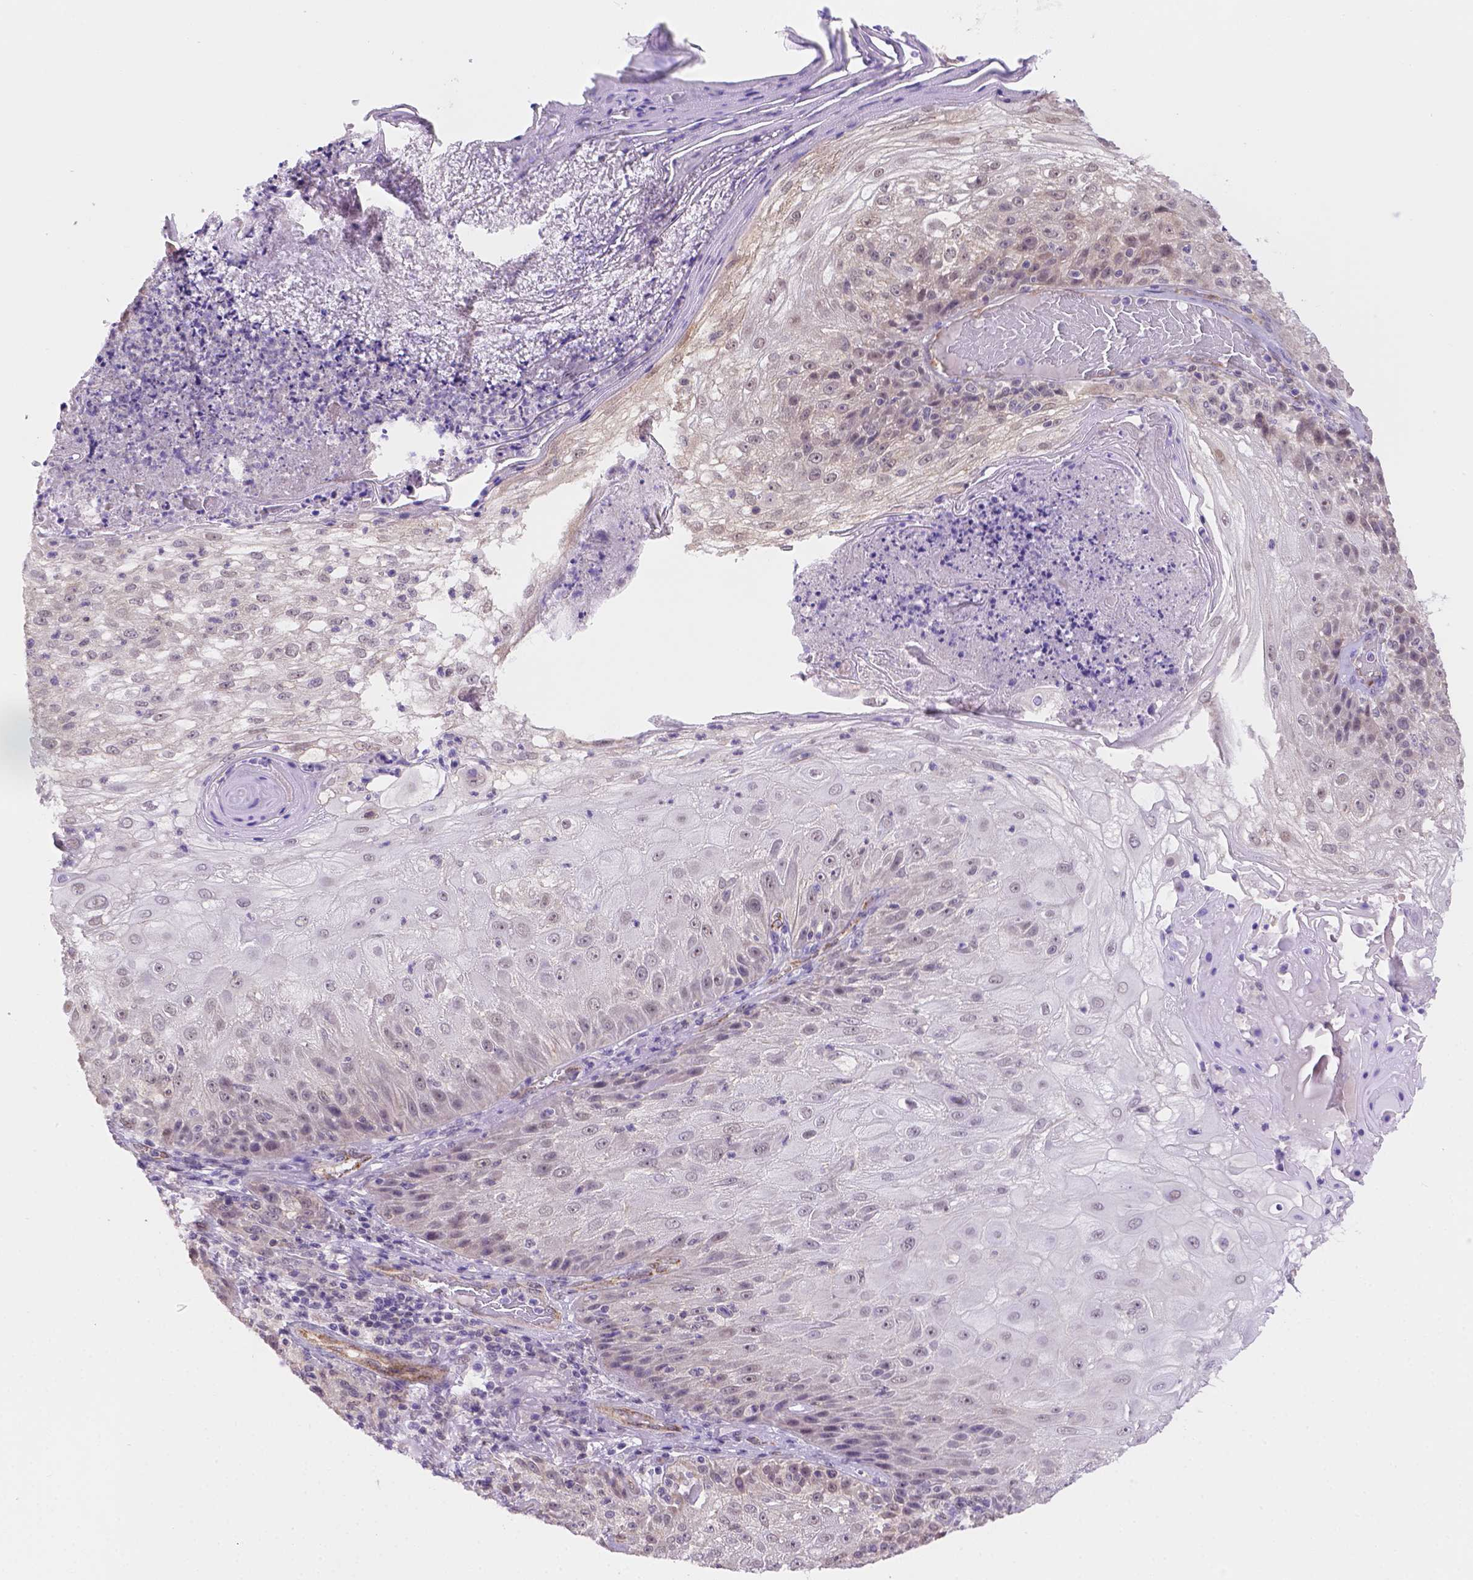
{"staining": {"intensity": "negative", "quantity": "none", "location": "none"}, "tissue": "skin cancer", "cell_type": "Tumor cells", "image_type": "cancer", "snomed": [{"axis": "morphology", "description": "Normal tissue, NOS"}, {"axis": "morphology", "description": "Squamous cell carcinoma, NOS"}, {"axis": "topography", "description": "Skin"}], "caption": "Tumor cells are negative for protein expression in human skin cancer (squamous cell carcinoma).", "gene": "NXPE2", "patient": {"sex": "female", "age": 83}}